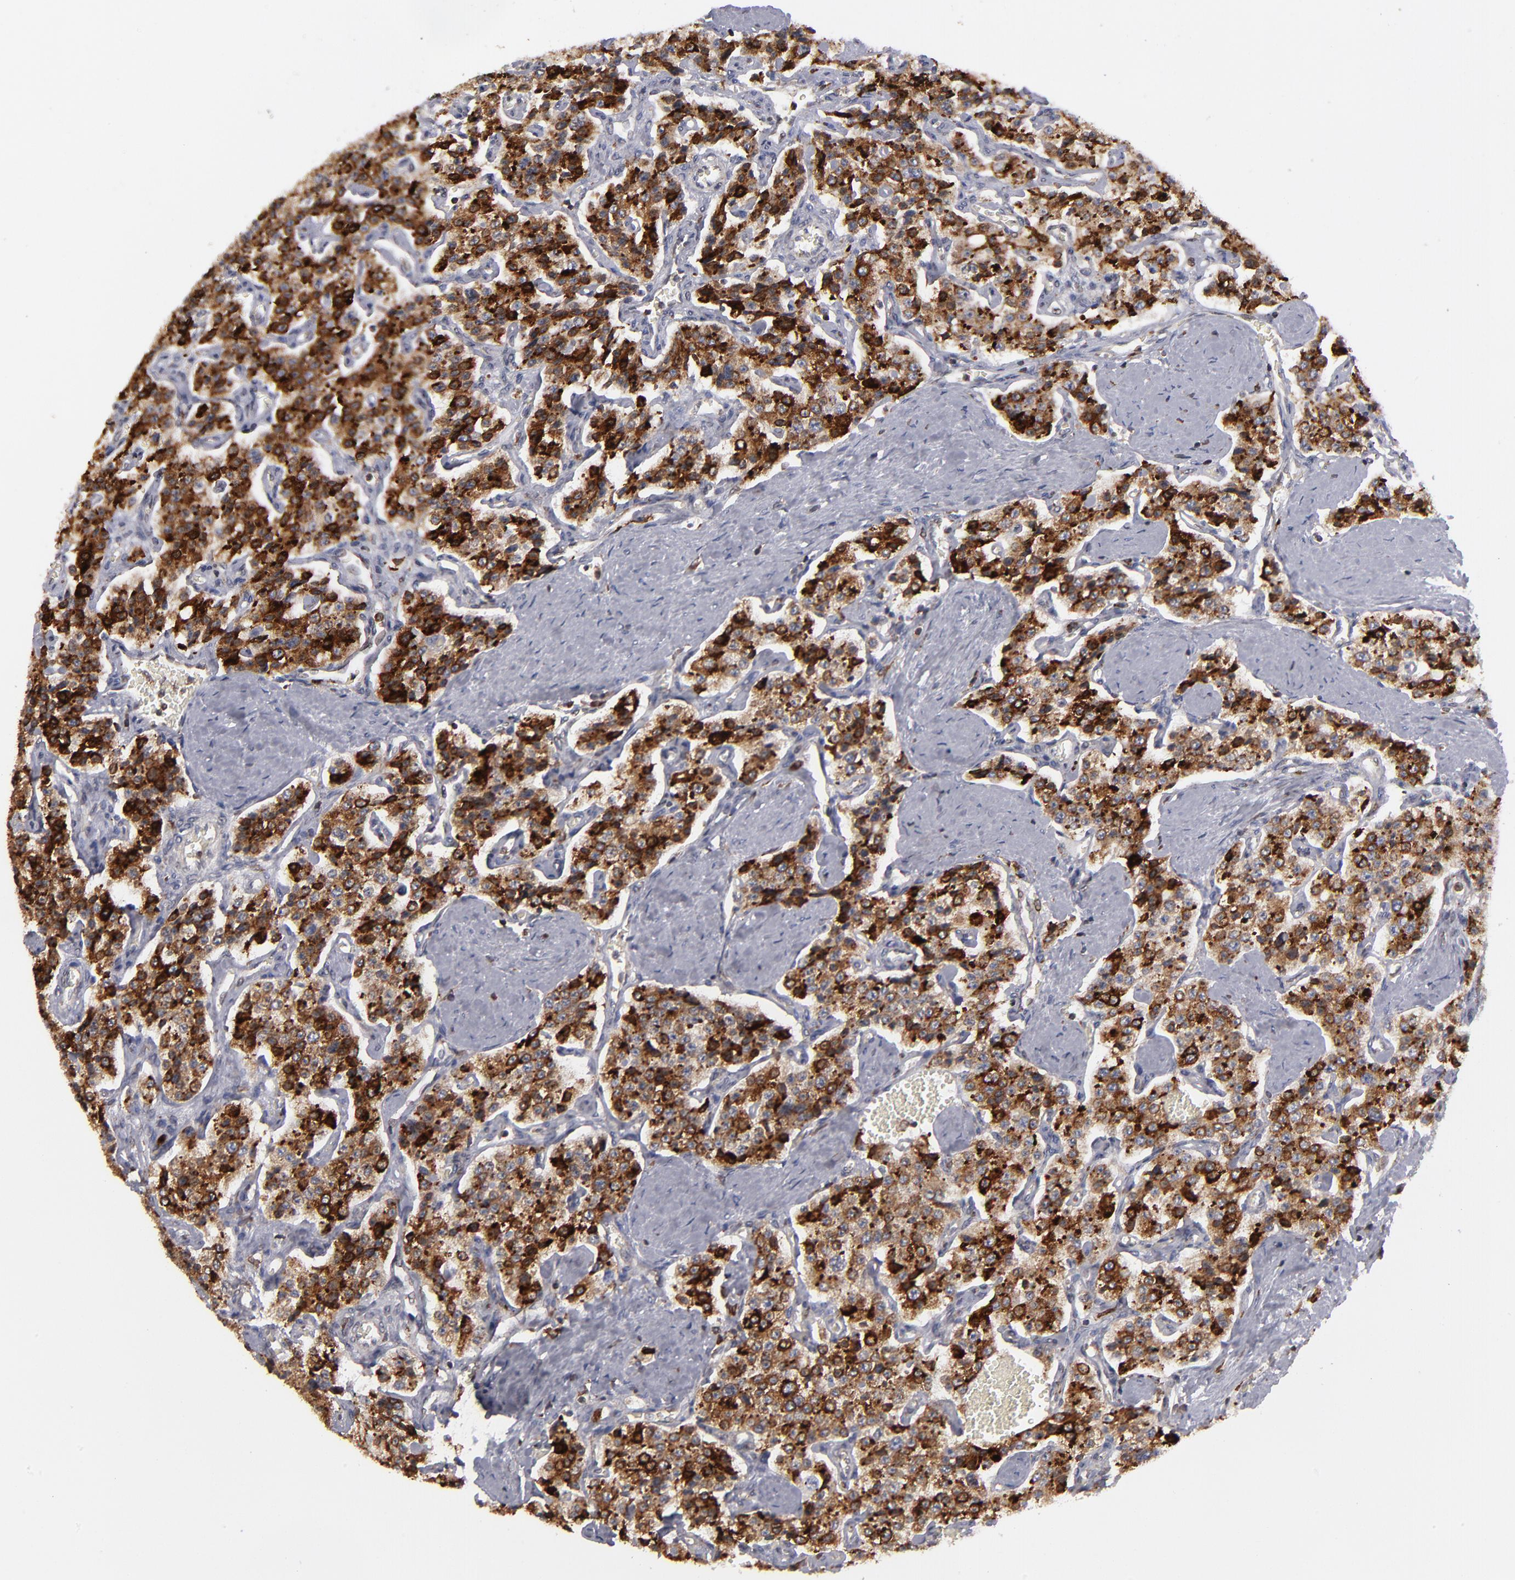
{"staining": {"intensity": "strong", "quantity": ">75%", "location": "cytoplasmic/membranous"}, "tissue": "carcinoid", "cell_type": "Tumor cells", "image_type": "cancer", "snomed": [{"axis": "morphology", "description": "Carcinoid, malignant, NOS"}, {"axis": "topography", "description": "Small intestine"}], "caption": "Immunohistochemical staining of carcinoid exhibits strong cytoplasmic/membranous protein expression in about >75% of tumor cells.", "gene": "TMX1", "patient": {"sex": "male", "age": 52}}